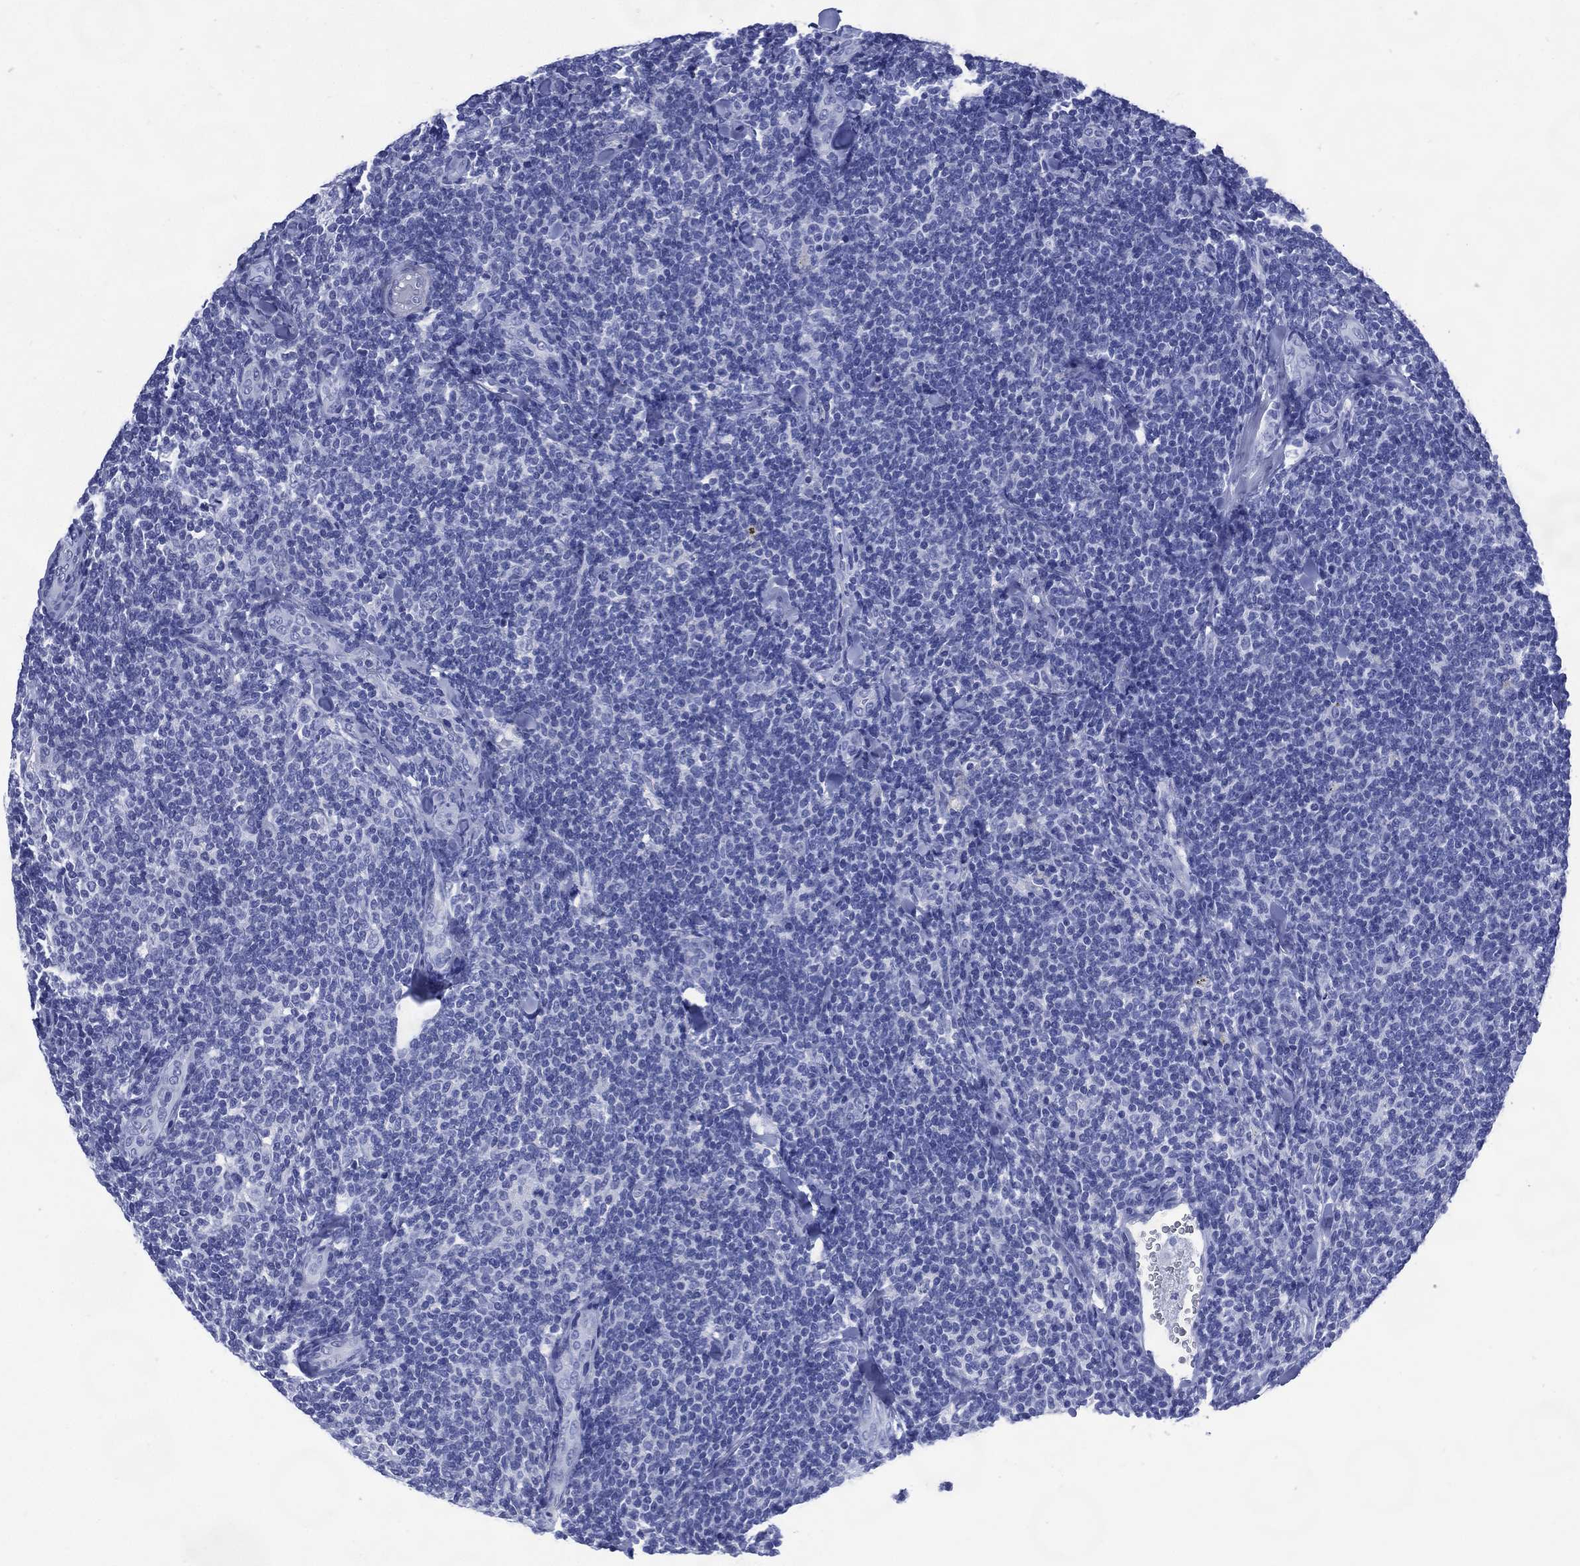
{"staining": {"intensity": "negative", "quantity": "none", "location": "none"}, "tissue": "lymphoma", "cell_type": "Tumor cells", "image_type": "cancer", "snomed": [{"axis": "morphology", "description": "Malignant lymphoma, non-Hodgkin's type, Low grade"}, {"axis": "topography", "description": "Lymph node"}], "caption": "This is a histopathology image of immunohistochemistry staining of low-grade malignant lymphoma, non-Hodgkin's type, which shows no positivity in tumor cells.", "gene": "SHCBP1L", "patient": {"sex": "female", "age": 56}}